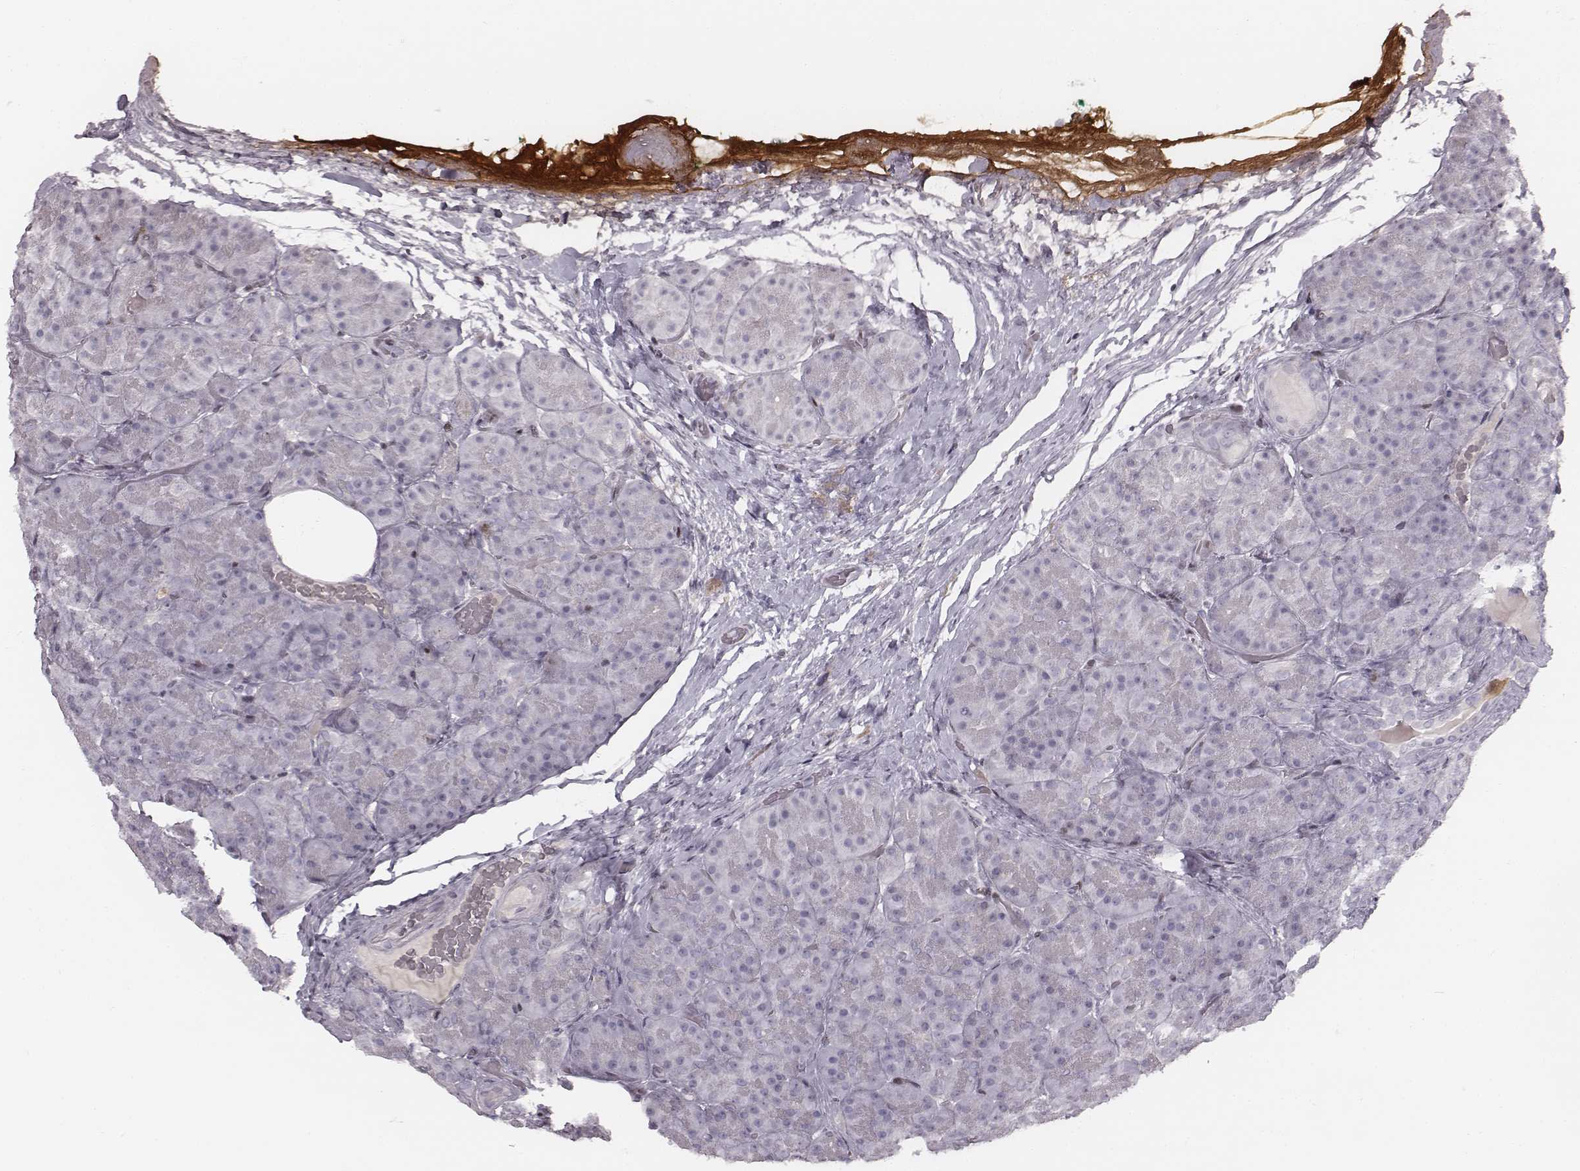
{"staining": {"intensity": "negative", "quantity": "none", "location": "none"}, "tissue": "pancreas", "cell_type": "Exocrine glandular cells", "image_type": "normal", "snomed": [{"axis": "morphology", "description": "Normal tissue, NOS"}, {"axis": "topography", "description": "Pancreas"}], "caption": "Human pancreas stained for a protein using immunohistochemistry exhibits no staining in exocrine glandular cells.", "gene": "NDC1", "patient": {"sex": "male", "age": 57}}